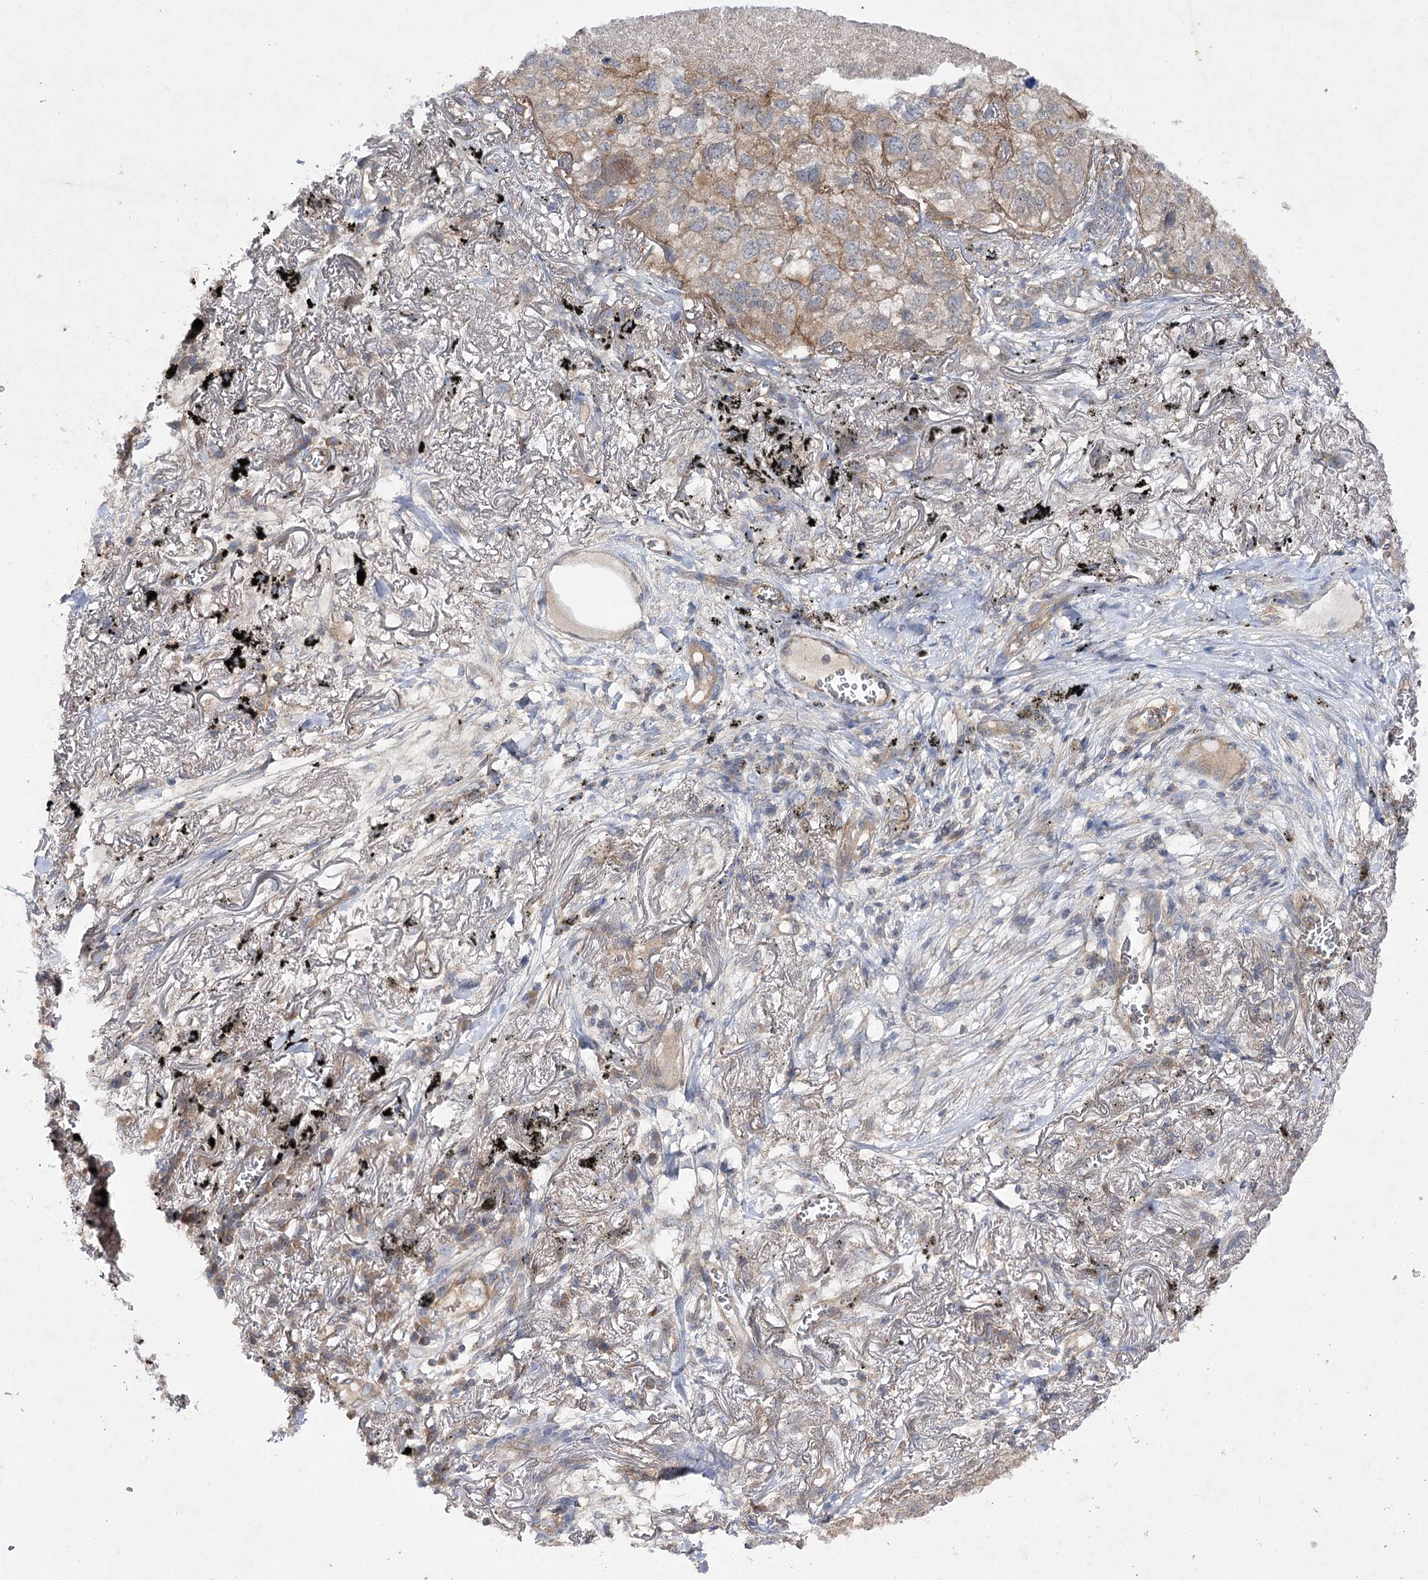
{"staining": {"intensity": "weak", "quantity": "<25%", "location": "cytoplasmic/membranous"}, "tissue": "lung cancer", "cell_type": "Tumor cells", "image_type": "cancer", "snomed": [{"axis": "morphology", "description": "Adenocarcinoma, NOS"}, {"axis": "topography", "description": "Lung"}], "caption": "Histopathology image shows no protein staining in tumor cells of lung adenocarcinoma tissue.", "gene": "BCR", "patient": {"sex": "male", "age": 65}}